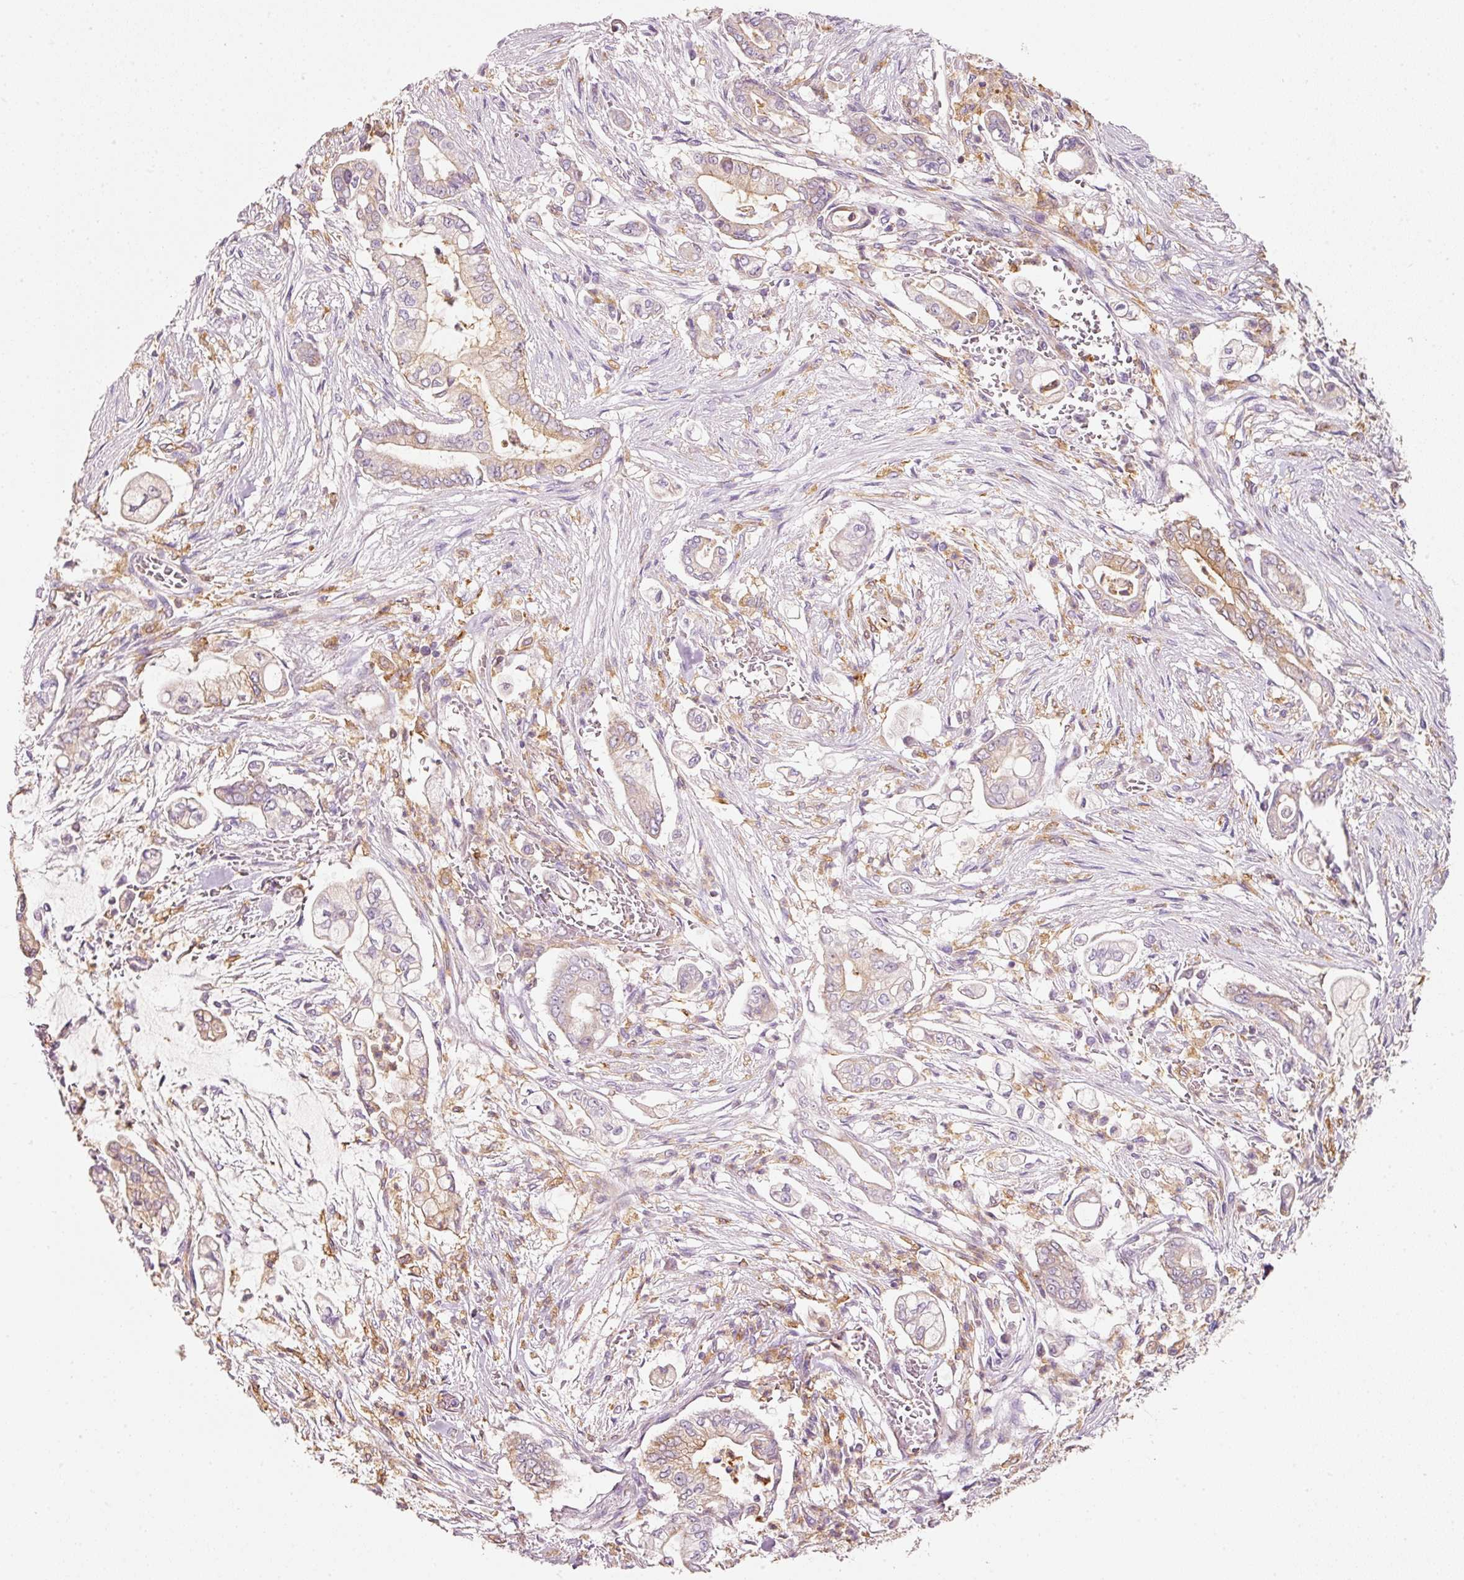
{"staining": {"intensity": "moderate", "quantity": "25%-75%", "location": "cytoplasmic/membranous"}, "tissue": "pancreatic cancer", "cell_type": "Tumor cells", "image_type": "cancer", "snomed": [{"axis": "morphology", "description": "Adenocarcinoma, NOS"}, {"axis": "topography", "description": "Pancreas"}], "caption": "High-power microscopy captured an IHC image of adenocarcinoma (pancreatic), revealing moderate cytoplasmic/membranous positivity in approximately 25%-75% of tumor cells. Nuclei are stained in blue.", "gene": "IQGAP2", "patient": {"sex": "female", "age": 69}}